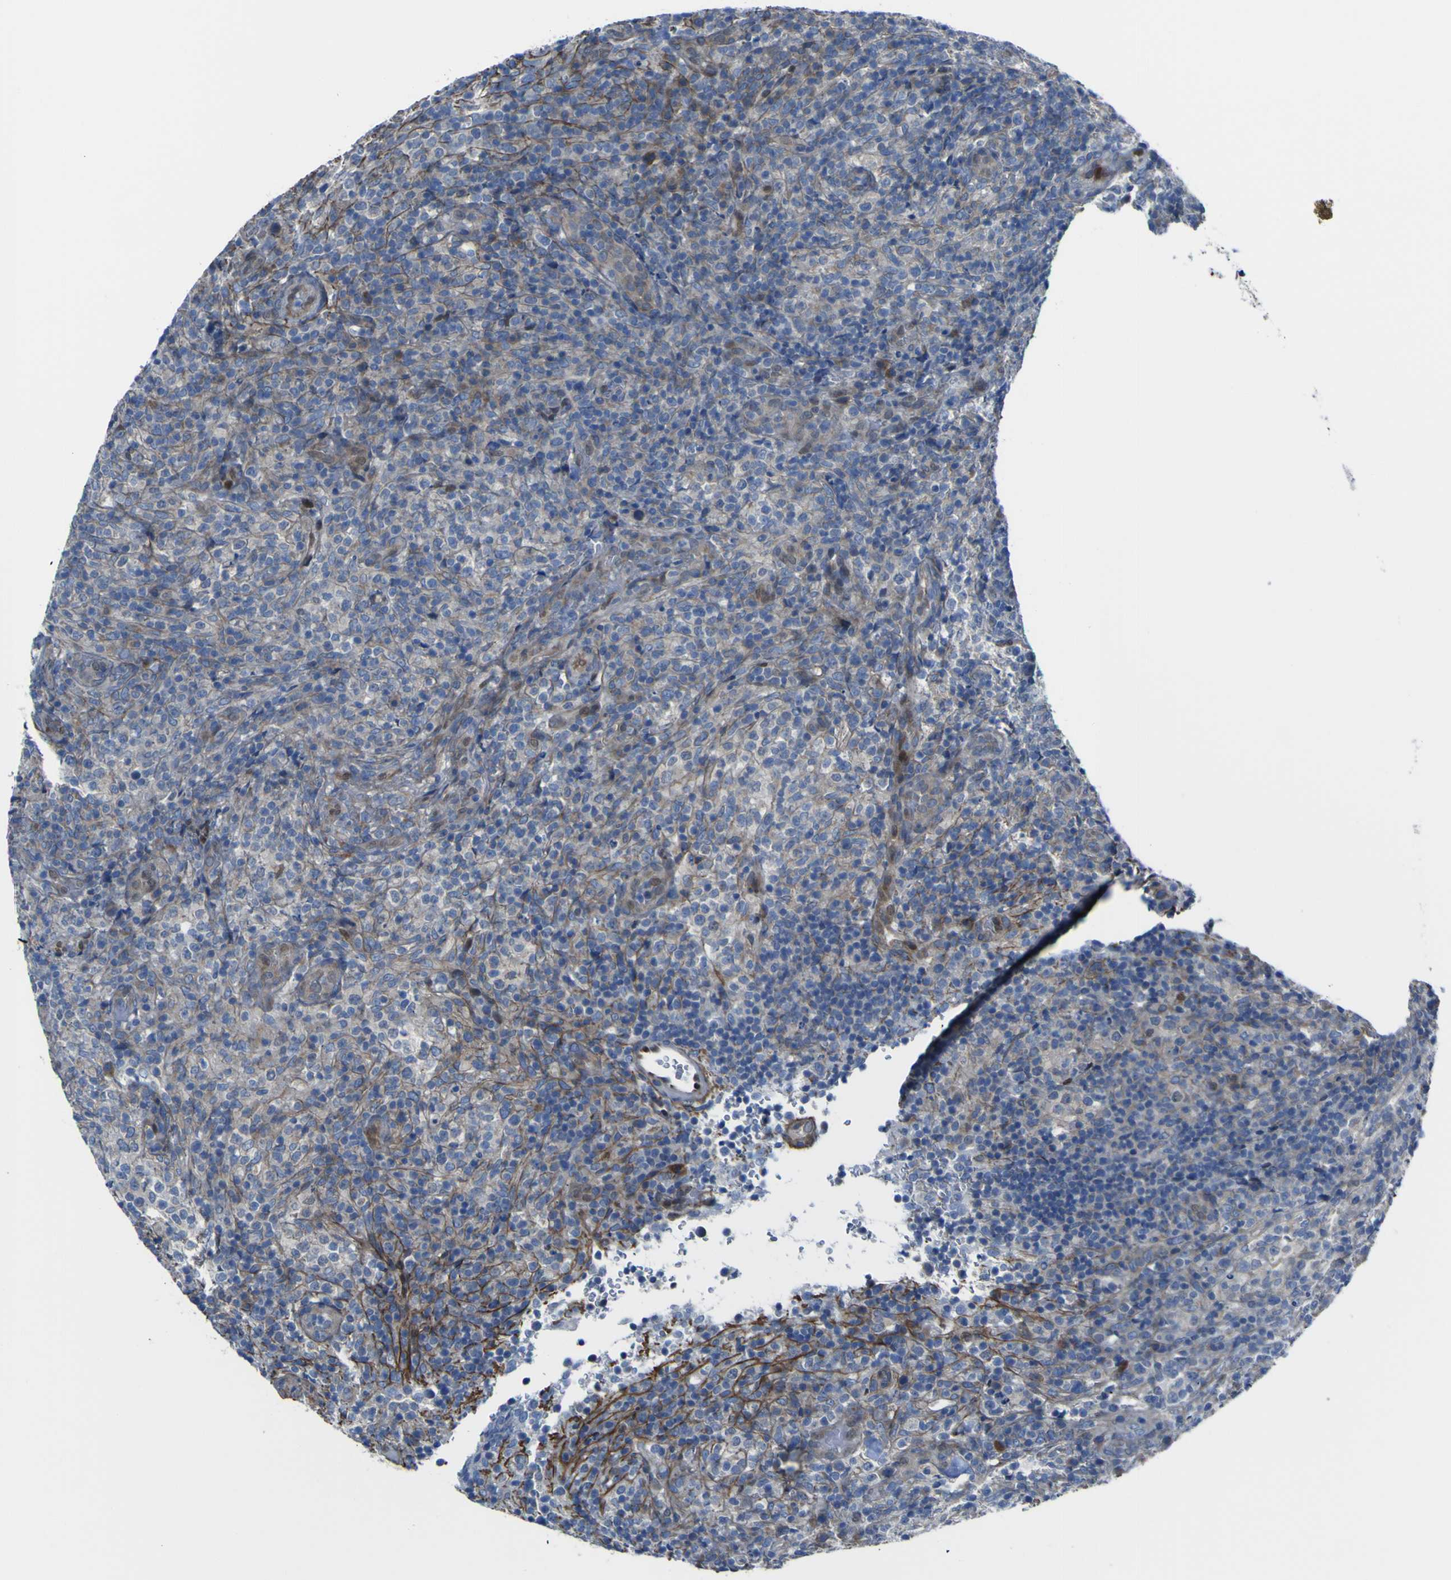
{"staining": {"intensity": "moderate", "quantity": "25%-75%", "location": "cytoplasmic/membranous"}, "tissue": "lymphoma", "cell_type": "Tumor cells", "image_type": "cancer", "snomed": [{"axis": "morphology", "description": "Malignant lymphoma, non-Hodgkin's type, High grade"}, {"axis": "topography", "description": "Lymph node"}], "caption": "Approximately 25%-75% of tumor cells in human lymphoma show moderate cytoplasmic/membranous protein staining as visualized by brown immunohistochemical staining.", "gene": "LRRN1", "patient": {"sex": "female", "age": 76}}